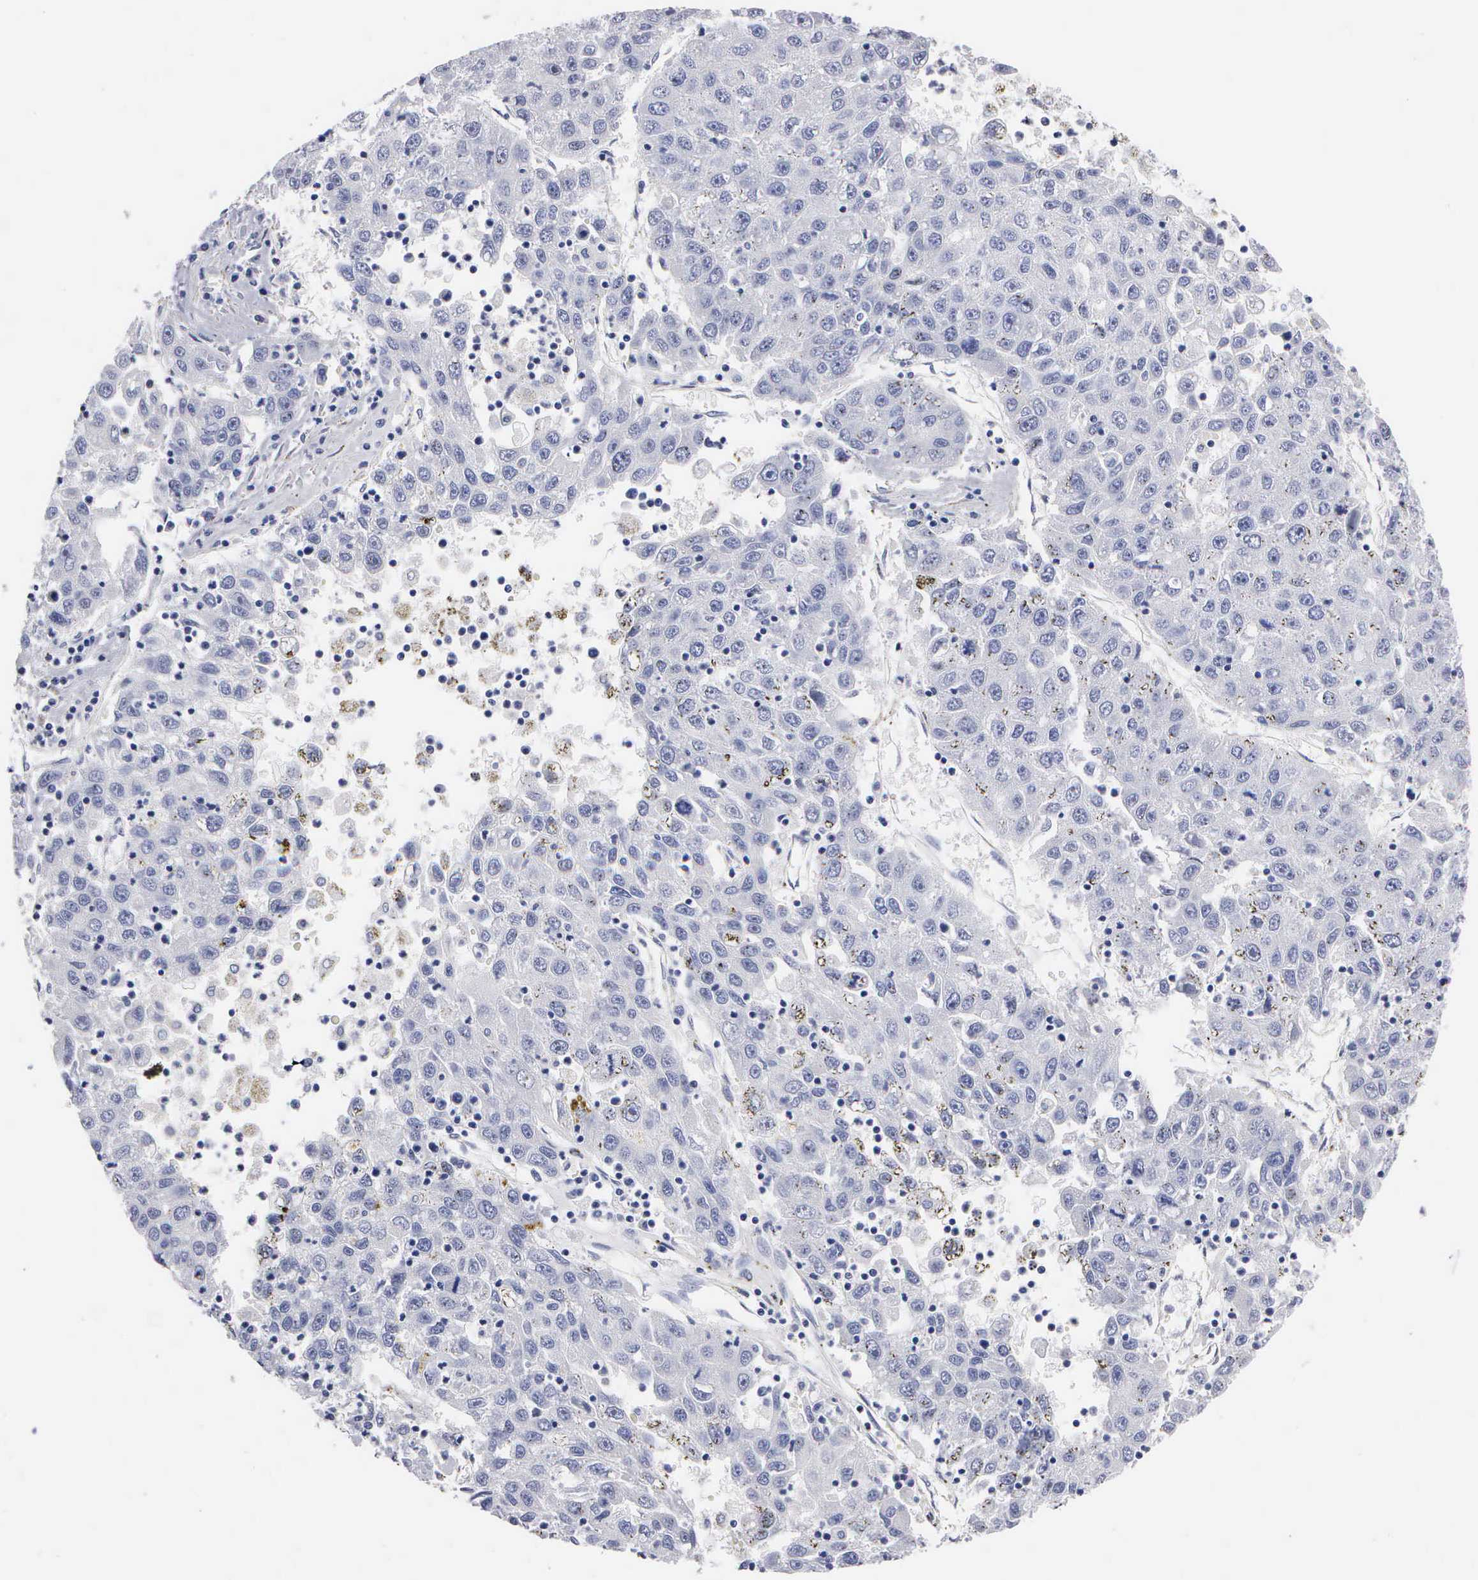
{"staining": {"intensity": "negative", "quantity": "none", "location": "none"}, "tissue": "liver cancer", "cell_type": "Tumor cells", "image_type": "cancer", "snomed": [{"axis": "morphology", "description": "Carcinoma, Hepatocellular, NOS"}, {"axis": "topography", "description": "Liver"}], "caption": "This is an immunohistochemistry (IHC) photomicrograph of liver cancer (hepatocellular carcinoma). There is no expression in tumor cells.", "gene": "ELFN2", "patient": {"sex": "male", "age": 49}}